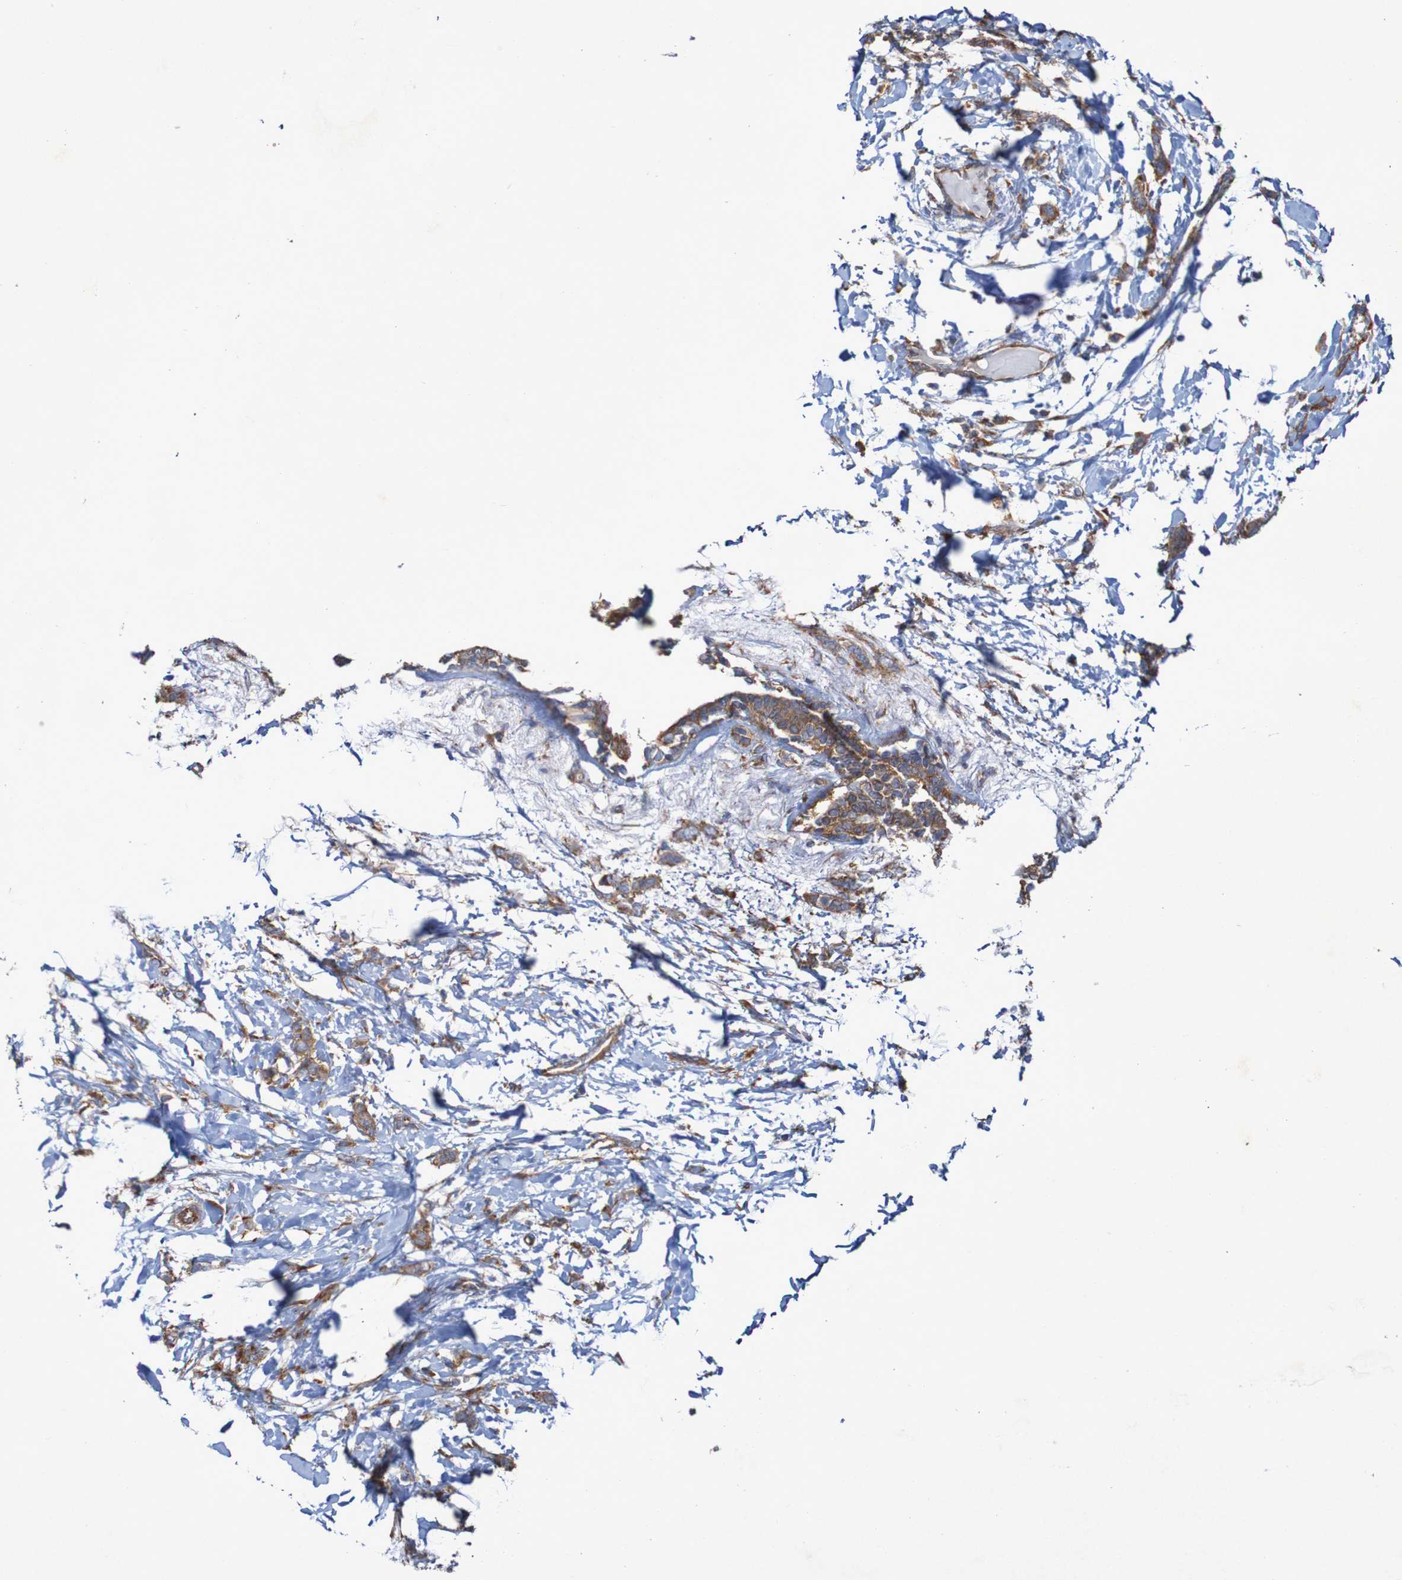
{"staining": {"intensity": "moderate", "quantity": ">75%", "location": "cytoplasmic/membranous"}, "tissue": "breast cancer", "cell_type": "Tumor cells", "image_type": "cancer", "snomed": [{"axis": "morphology", "description": "Lobular carcinoma, in situ"}, {"axis": "morphology", "description": "Lobular carcinoma"}, {"axis": "topography", "description": "Breast"}], "caption": "Breast cancer (lobular carcinoma in situ) tissue displays moderate cytoplasmic/membranous expression in about >75% of tumor cells", "gene": "RPL10", "patient": {"sex": "female", "age": 41}}